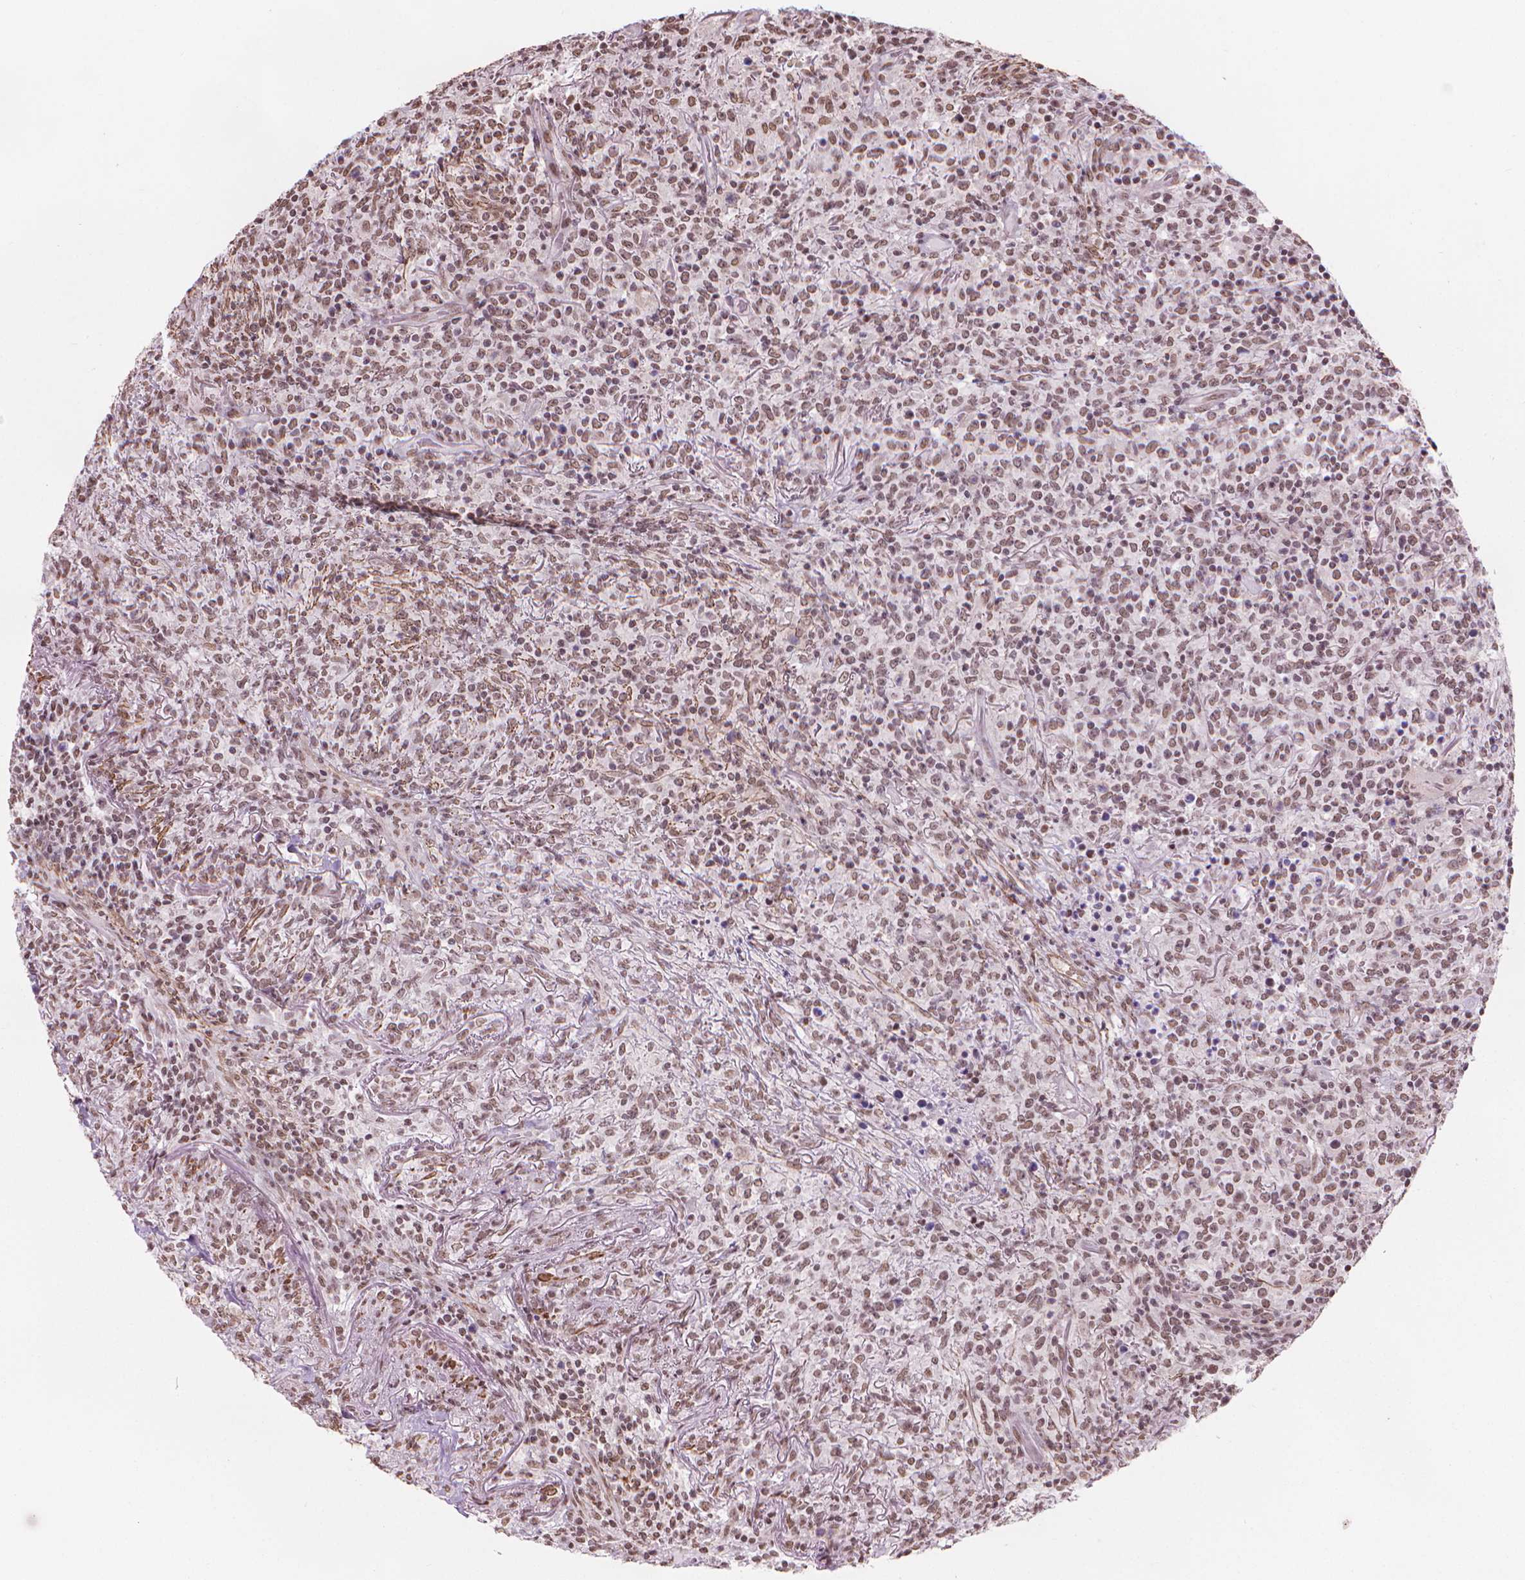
{"staining": {"intensity": "weak", "quantity": ">75%", "location": "nuclear"}, "tissue": "lymphoma", "cell_type": "Tumor cells", "image_type": "cancer", "snomed": [{"axis": "morphology", "description": "Malignant lymphoma, non-Hodgkin's type, High grade"}, {"axis": "topography", "description": "Lung"}], "caption": "A micrograph of human lymphoma stained for a protein shows weak nuclear brown staining in tumor cells.", "gene": "HOXD4", "patient": {"sex": "male", "age": 79}}